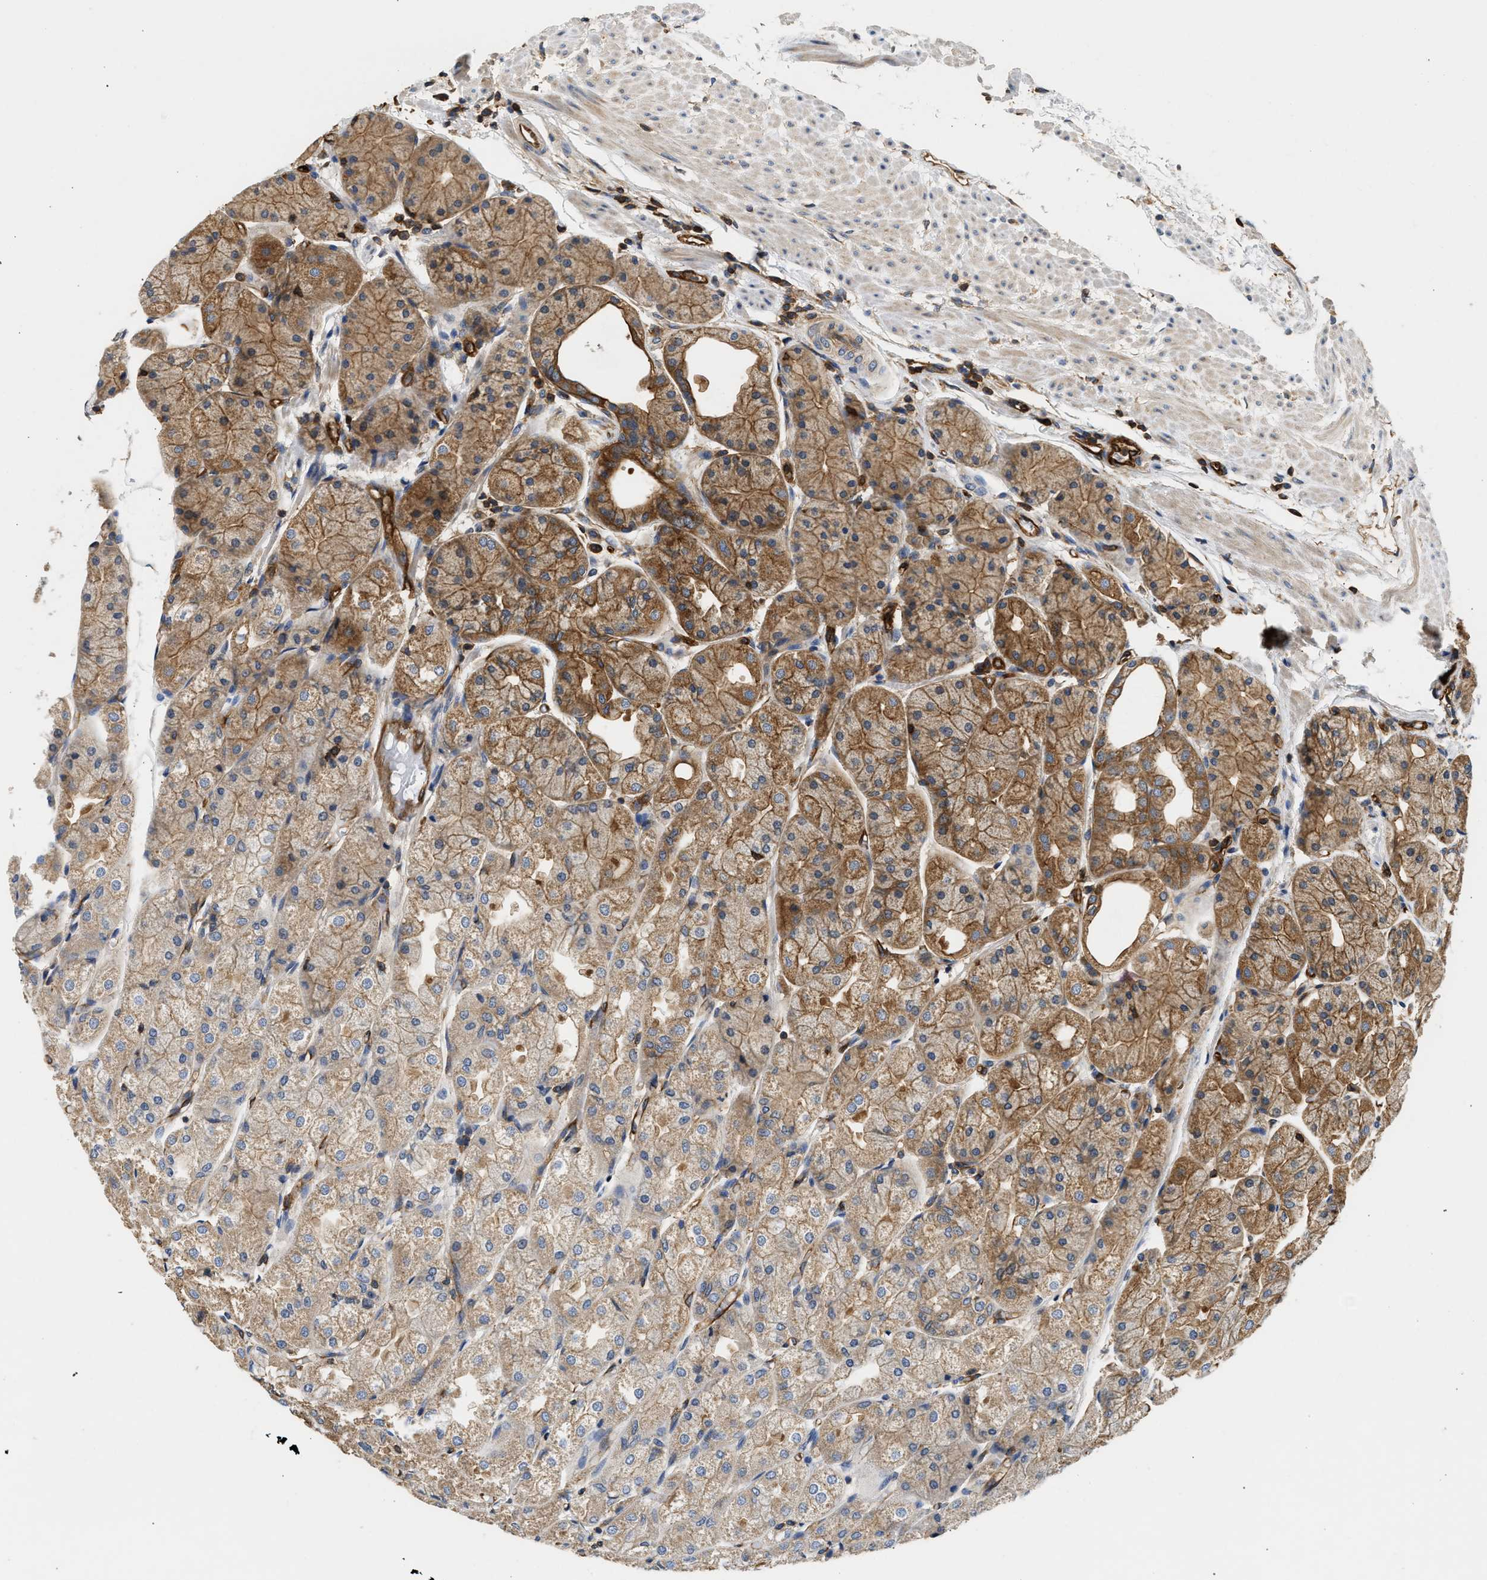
{"staining": {"intensity": "moderate", "quantity": ">75%", "location": "cytoplasmic/membranous"}, "tissue": "stomach", "cell_type": "Glandular cells", "image_type": "normal", "snomed": [{"axis": "morphology", "description": "Normal tissue, NOS"}, {"axis": "topography", "description": "Stomach, upper"}], "caption": "IHC (DAB (3,3'-diaminobenzidine)) staining of normal human stomach shows moderate cytoplasmic/membranous protein staining in about >75% of glandular cells.", "gene": "SAMD9L", "patient": {"sex": "male", "age": 72}}